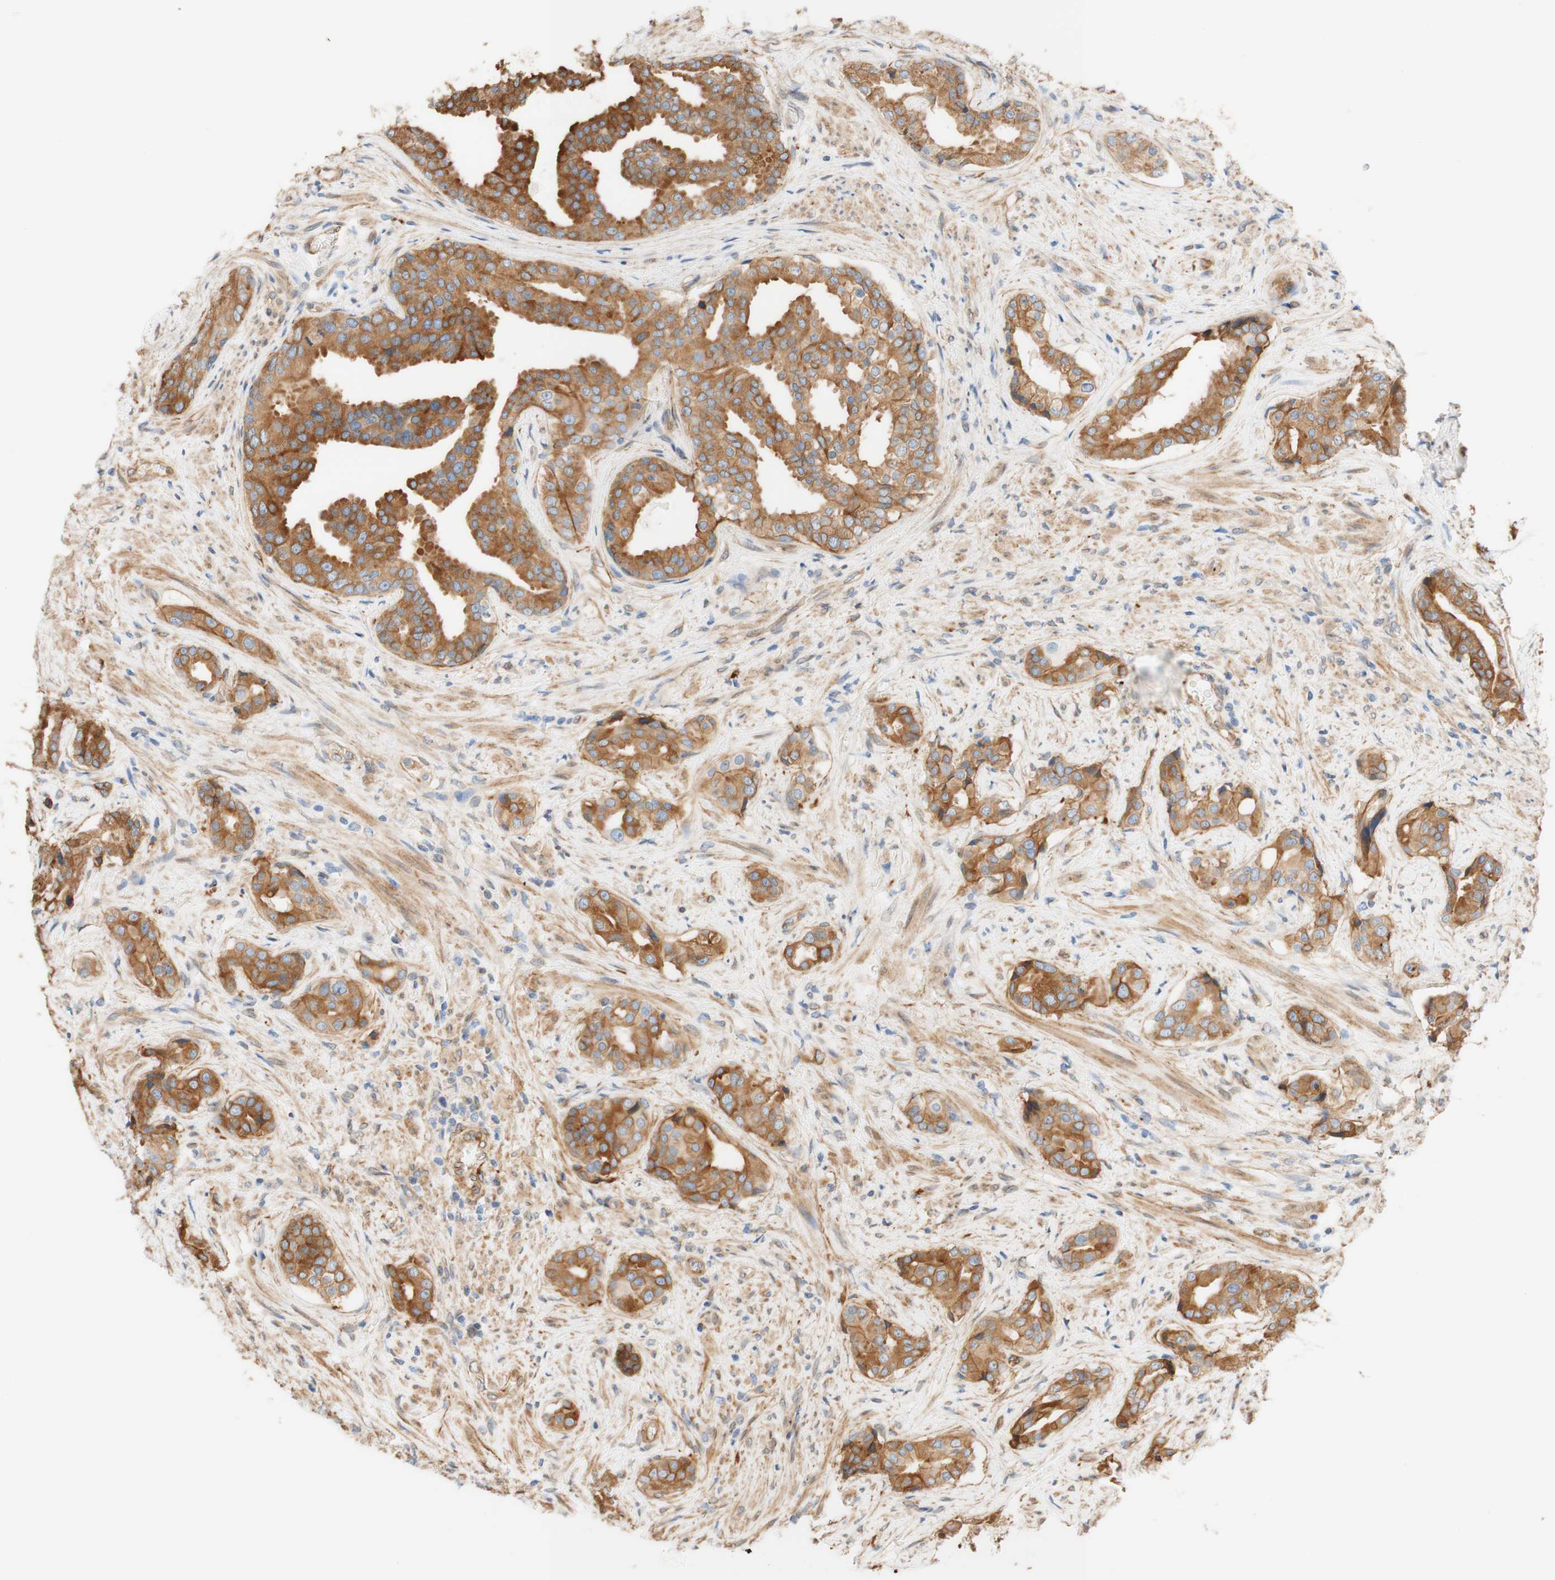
{"staining": {"intensity": "moderate", "quantity": ">75%", "location": "cytoplasmic/membranous"}, "tissue": "prostate cancer", "cell_type": "Tumor cells", "image_type": "cancer", "snomed": [{"axis": "morphology", "description": "Adenocarcinoma, High grade"}, {"axis": "topography", "description": "Prostate"}], "caption": "Brown immunohistochemical staining in human adenocarcinoma (high-grade) (prostate) exhibits moderate cytoplasmic/membranous expression in about >75% of tumor cells.", "gene": "ENDOD1", "patient": {"sex": "male", "age": 71}}